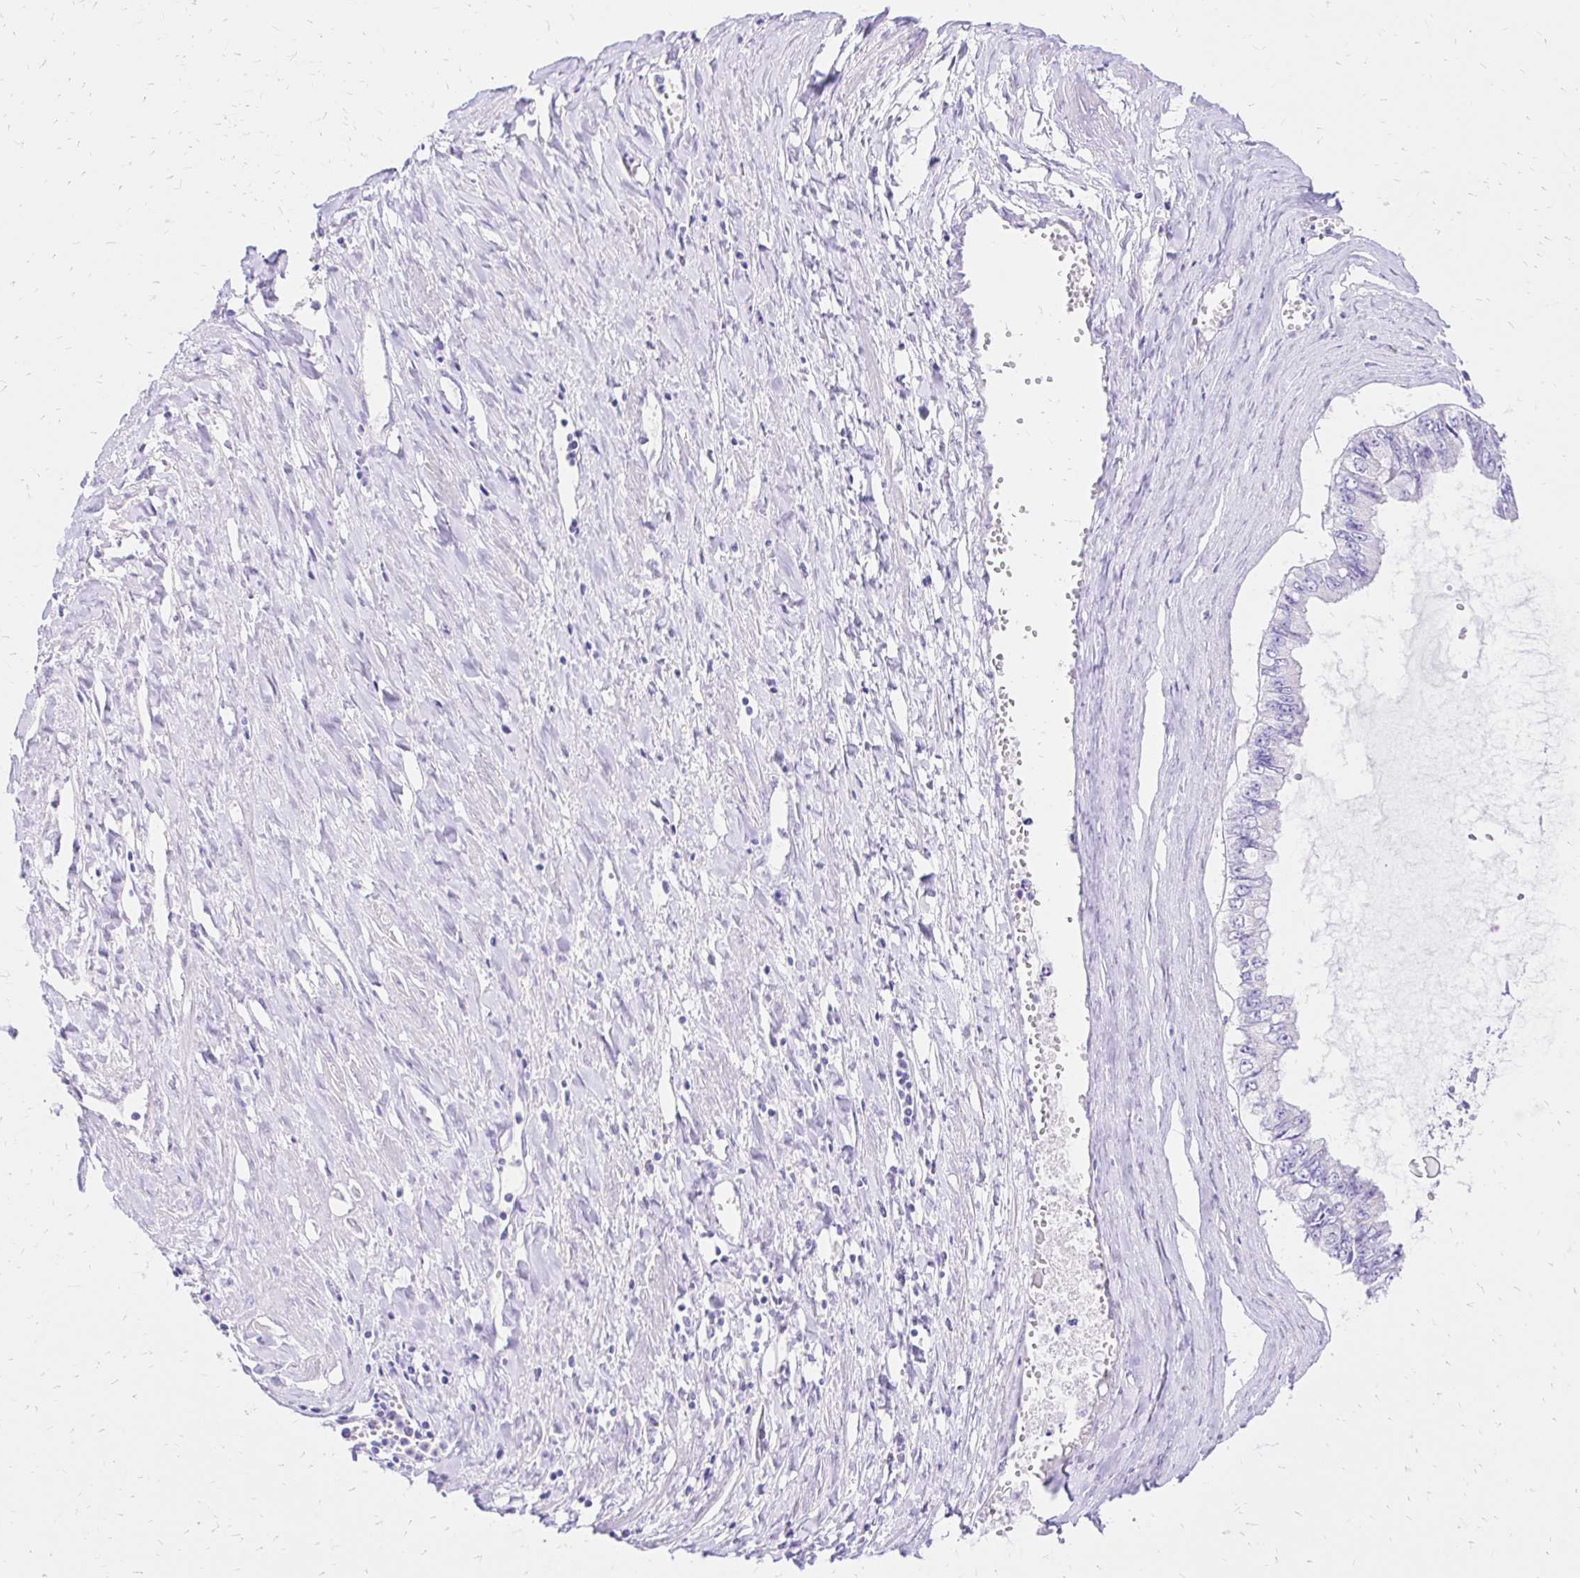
{"staining": {"intensity": "negative", "quantity": "none", "location": "none"}, "tissue": "ovarian cancer", "cell_type": "Tumor cells", "image_type": "cancer", "snomed": [{"axis": "morphology", "description": "Cystadenocarcinoma, mucinous, NOS"}, {"axis": "topography", "description": "Ovary"}], "caption": "Histopathology image shows no protein staining in tumor cells of ovarian cancer (mucinous cystadenocarcinoma) tissue.", "gene": "S100G", "patient": {"sex": "female", "age": 72}}